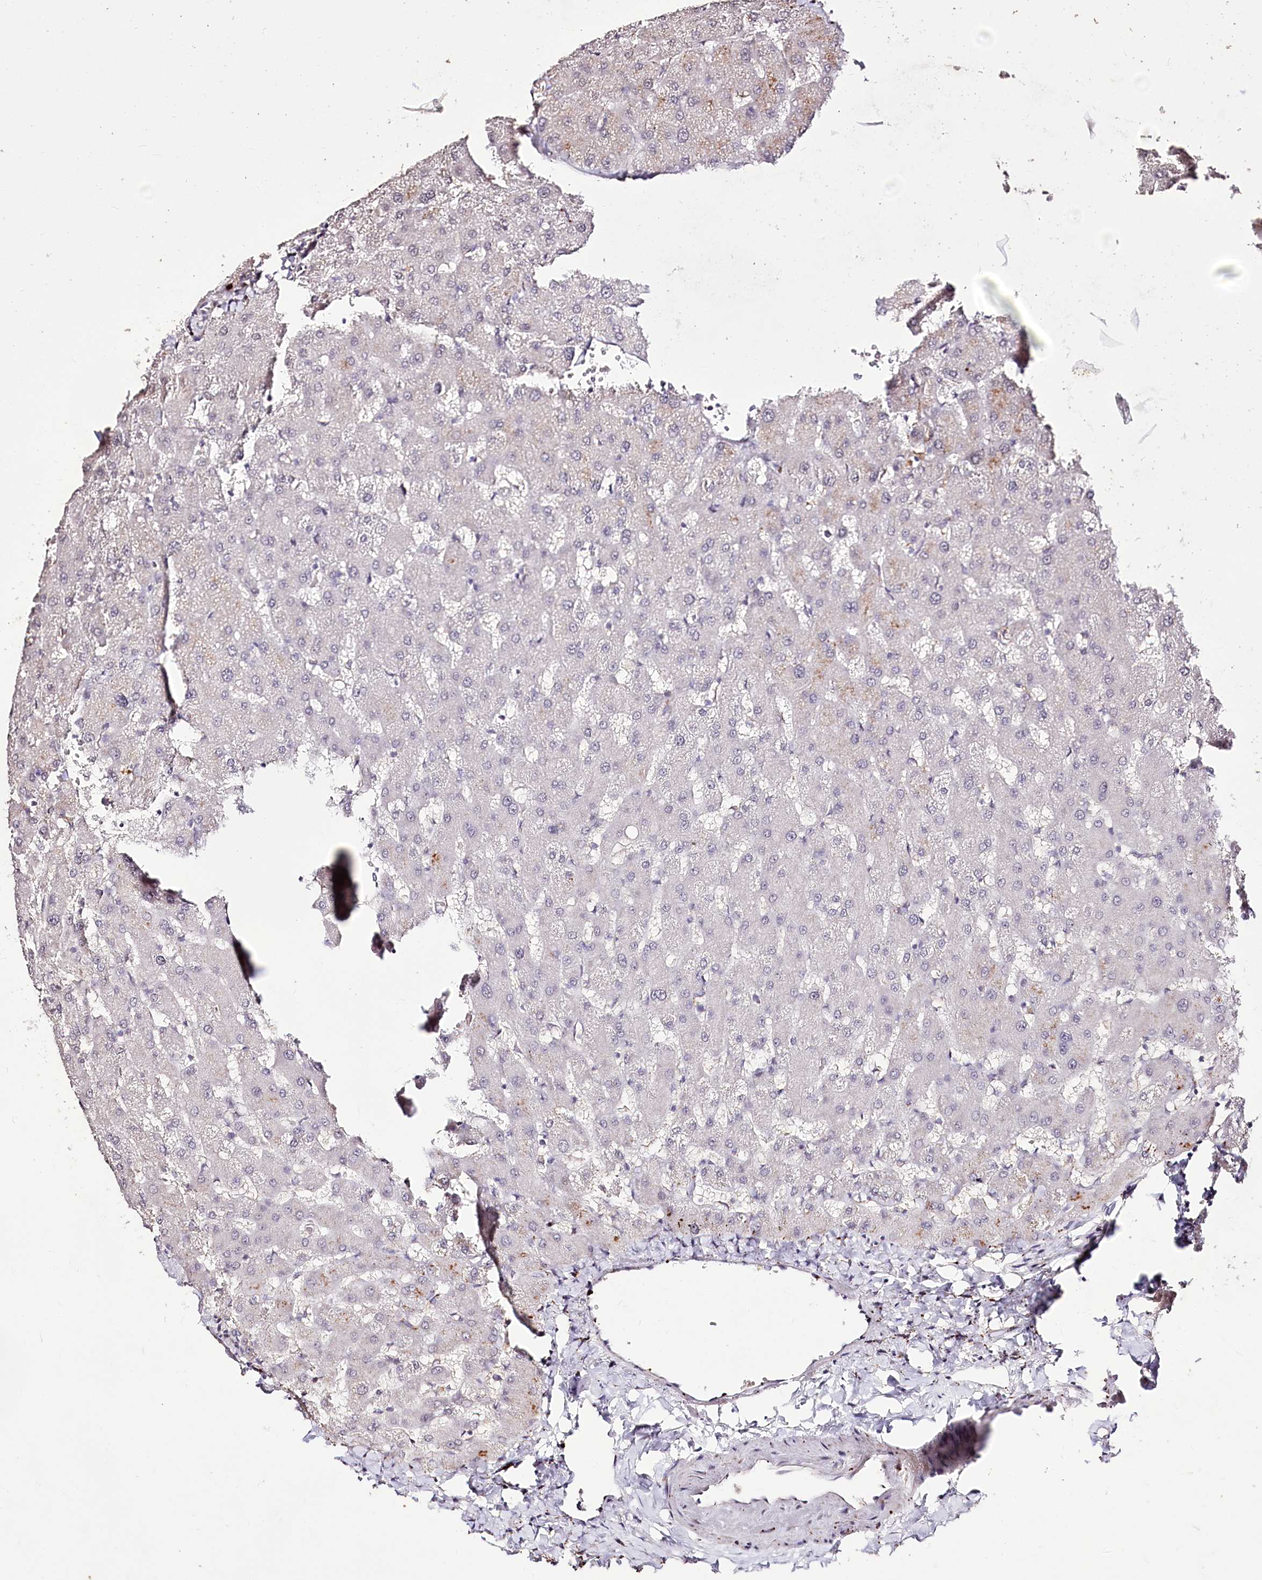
{"staining": {"intensity": "negative", "quantity": "none", "location": "none"}, "tissue": "liver", "cell_type": "Cholangiocytes", "image_type": "normal", "snomed": [{"axis": "morphology", "description": "Normal tissue, NOS"}, {"axis": "topography", "description": "Liver"}], "caption": "Cholangiocytes are negative for protein expression in normal human liver. The staining is performed using DAB brown chromogen with nuclei counter-stained in using hematoxylin.", "gene": "CARD19", "patient": {"sex": "female", "age": 63}}